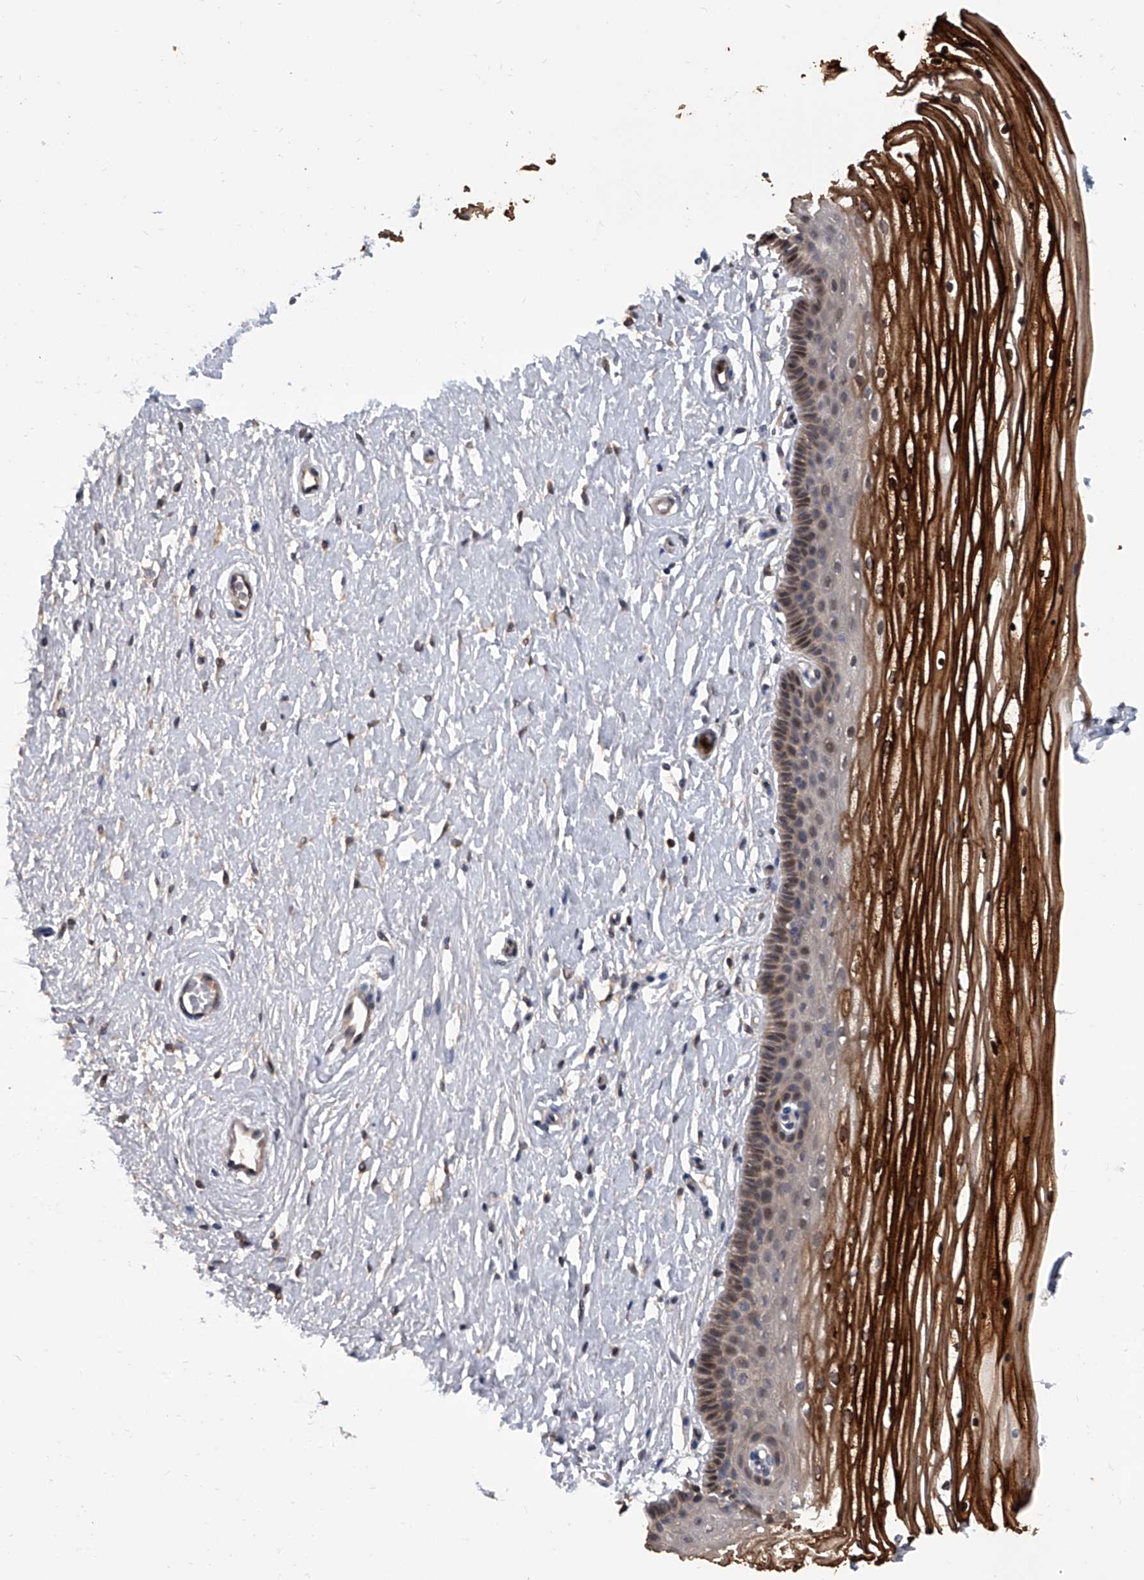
{"staining": {"intensity": "strong", "quantity": "25%-75%", "location": "cytoplasmic/membranous"}, "tissue": "vagina", "cell_type": "Squamous epithelial cells", "image_type": "normal", "snomed": [{"axis": "morphology", "description": "Normal tissue, NOS"}, {"axis": "topography", "description": "Vagina"}, {"axis": "topography", "description": "Cervix"}], "caption": "This histopathology image displays immunohistochemistry staining of normal vagina, with high strong cytoplasmic/membranous expression in approximately 25%-75% of squamous epithelial cells.", "gene": "BHLHE23", "patient": {"sex": "female", "age": 40}}